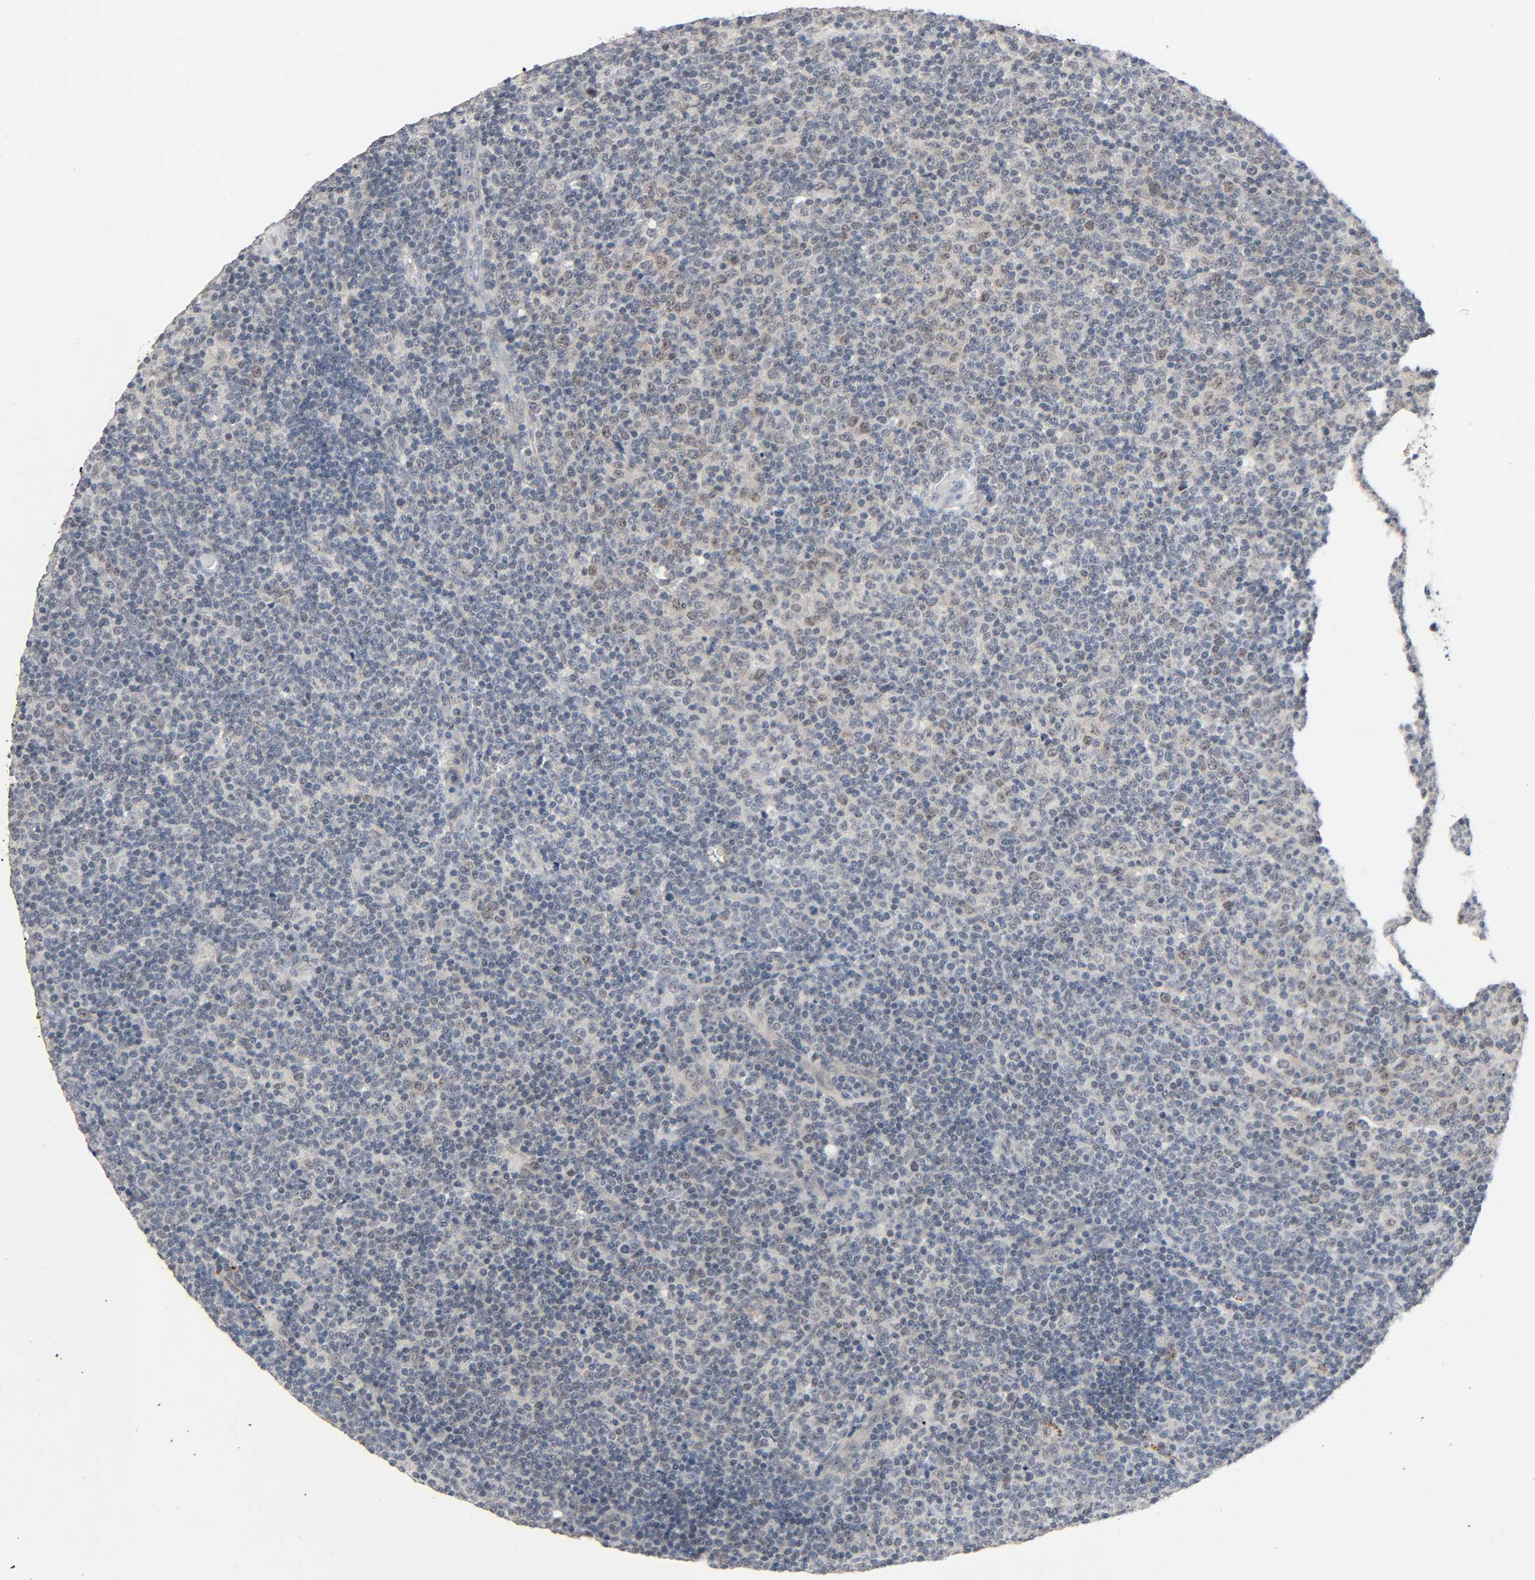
{"staining": {"intensity": "weak", "quantity": "<25%", "location": "cytoplasmic/membranous,nuclear"}, "tissue": "lymphoma", "cell_type": "Tumor cells", "image_type": "cancer", "snomed": [{"axis": "morphology", "description": "Malignant lymphoma, non-Hodgkin's type, Low grade"}, {"axis": "topography", "description": "Lymph node"}], "caption": "IHC image of lymphoma stained for a protein (brown), which shows no staining in tumor cells.", "gene": "MAPKAPK5", "patient": {"sex": "male", "age": 70}}